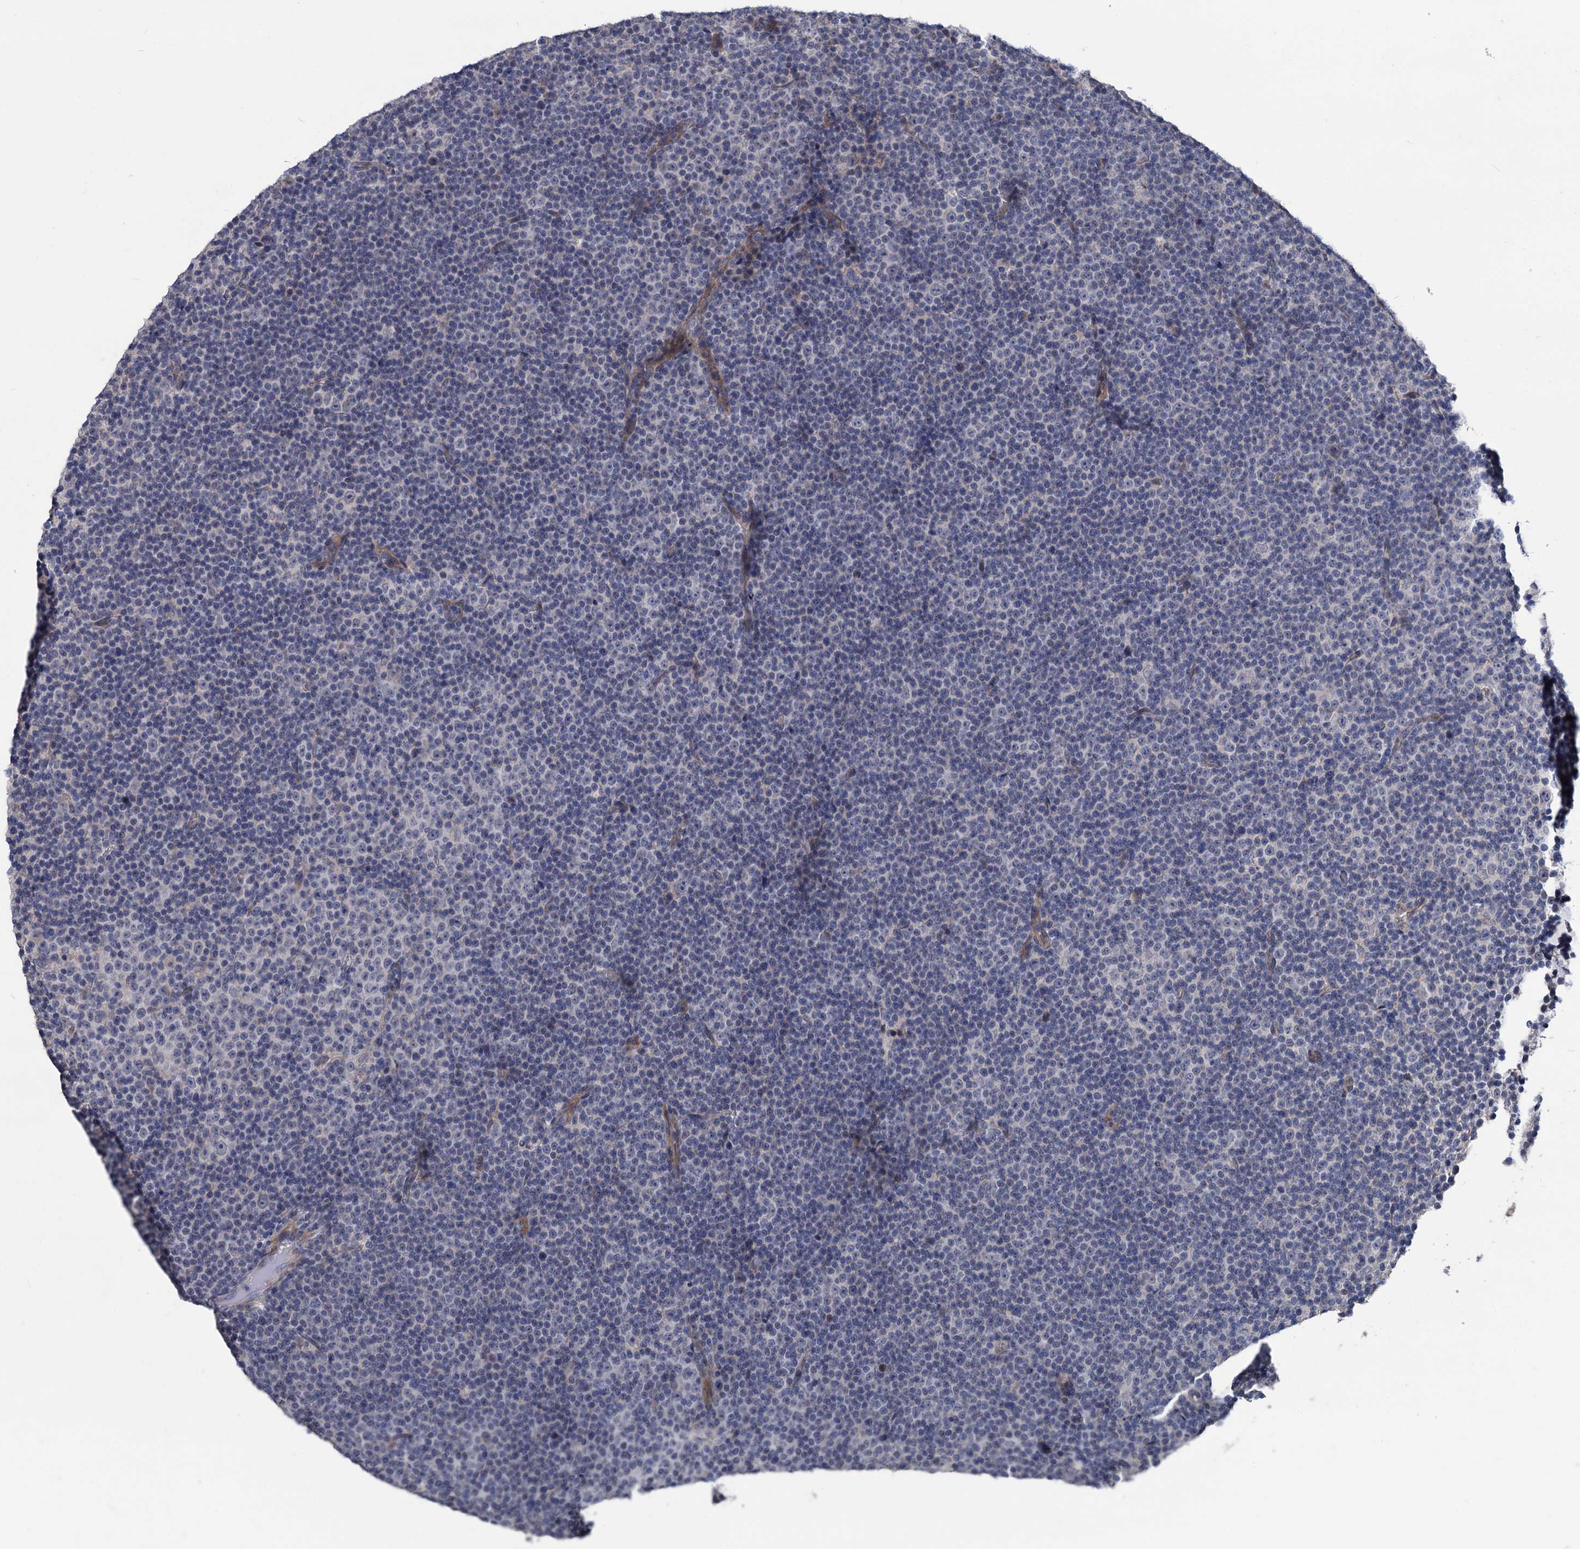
{"staining": {"intensity": "negative", "quantity": "none", "location": "none"}, "tissue": "lymphoma", "cell_type": "Tumor cells", "image_type": "cancer", "snomed": [{"axis": "morphology", "description": "Malignant lymphoma, non-Hodgkin's type, Low grade"}, {"axis": "topography", "description": "Lymph node"}], "caption": "A photomicrograph of human low-grade malignant lymphoma, non-Hodgkin's type is negative for staining in tumor cells.", "gene": "SMAGP", "patient": {"sex": "female", "age": 67}}